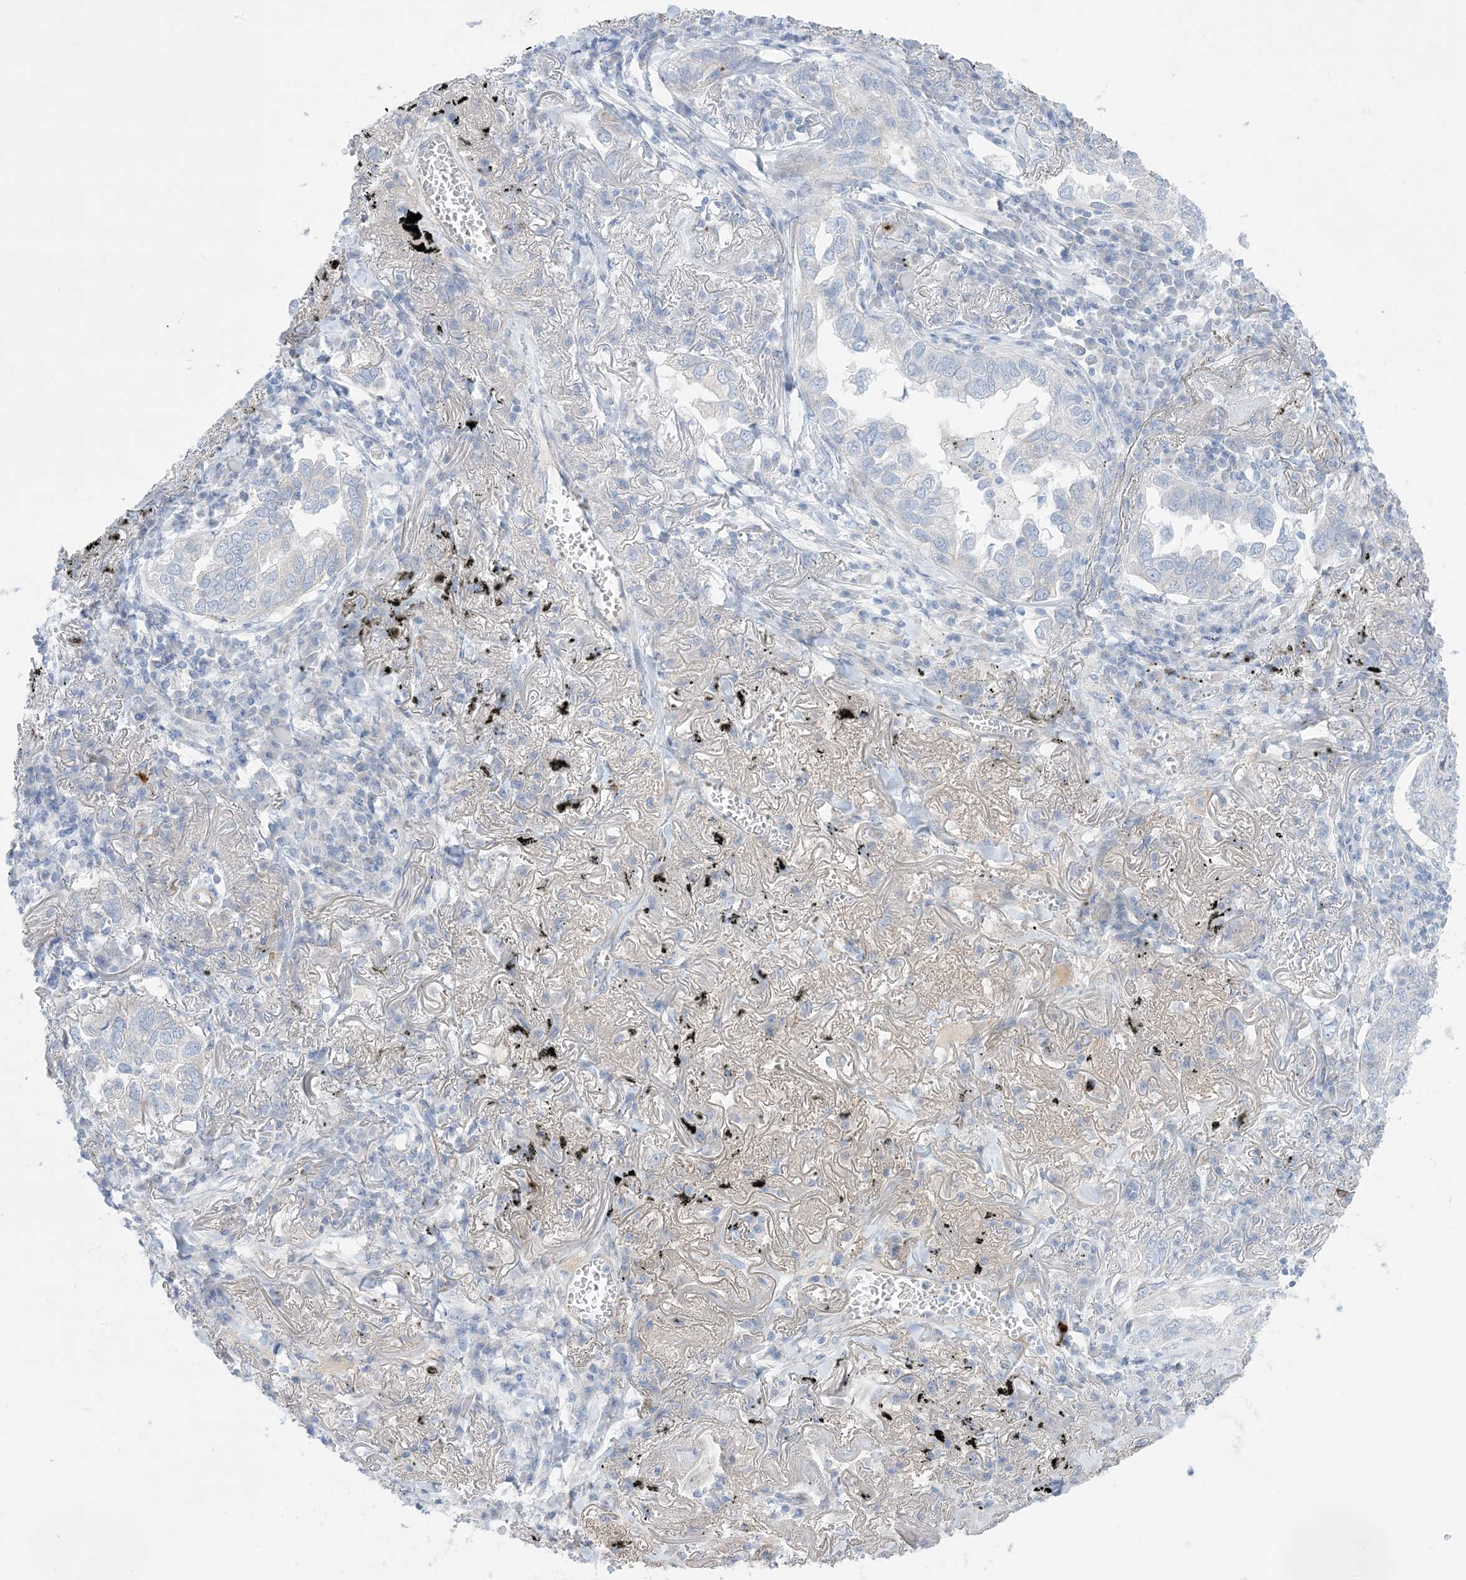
{"staining": {"intensity": "negative", "quantity": "none", "location": "none"}, "tissue": "lung cancer", "cell_type": "Tumor cells", "image_type": "cancer", "snomed": [{"axis": "morphology", "description": "Adenocarcinoma, NOS"}, {"axis": "topography", "description": "Lung"}], "caption": "The image demonstrates no significant positivity in tumor cells of lung cancer (adenocarcinoma).", "gene": "ATP11C", "patient": {"sex": "male", "age": 65}}